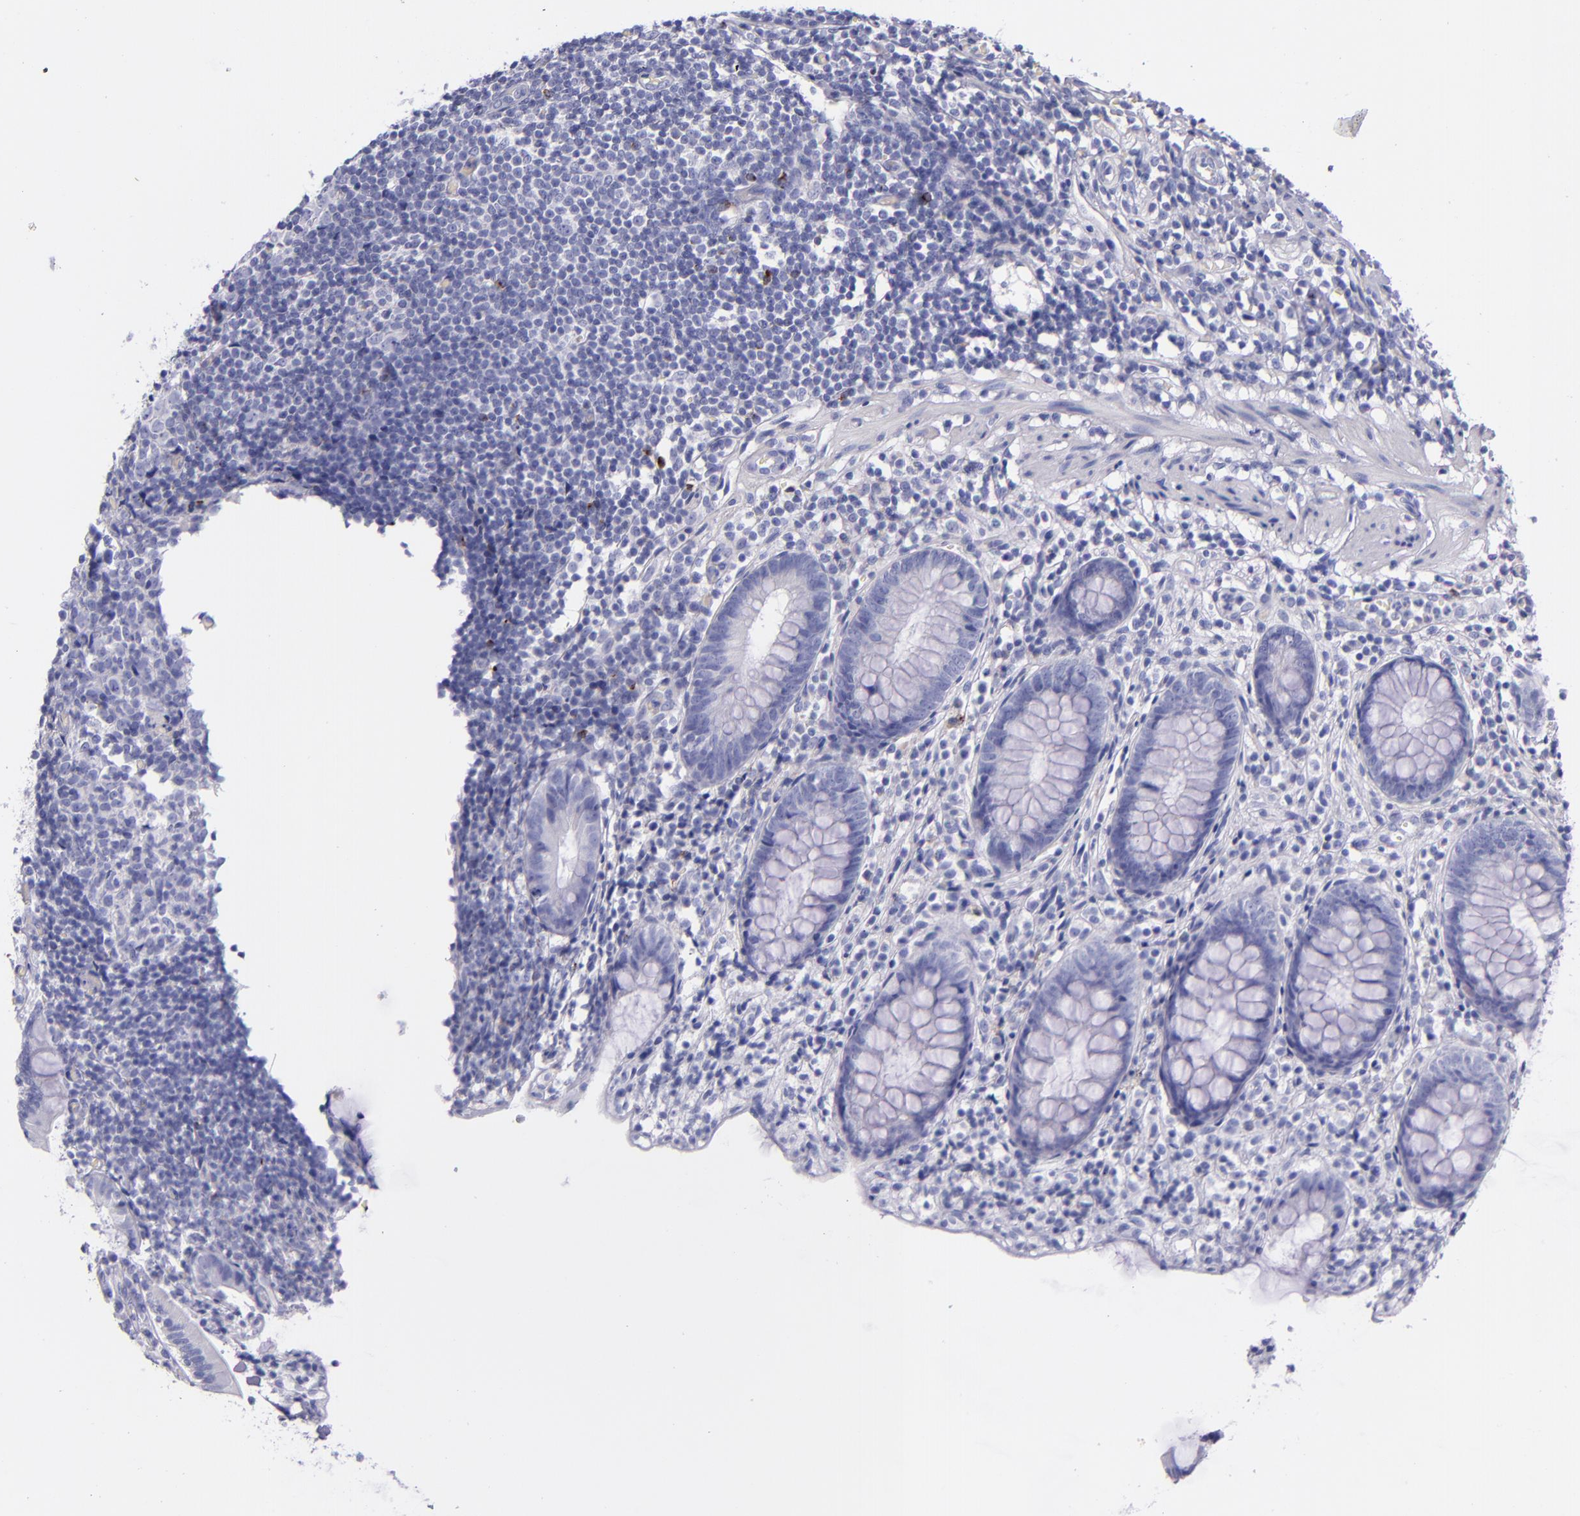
{"staining": {"intensity": "weak", "quantity": "<25%", "location": "cytoplasmic/membranous"}, "tissue": "appendix", "cell_type": "Glandular cells", "image_type": "normal", "snomed": [{"axis": "morphology", "description": "Normal tissue, NOS"}, {"axis": "topography", "description": "Appendix"}], "caption": "DAB (3,3'-diaminobenzidine) immunohistochemical staining of benign appendix demonstrates no significant staining in glandular cells.", "gene": "LAG3", "patient": {"sex": "male", "age": 38}}